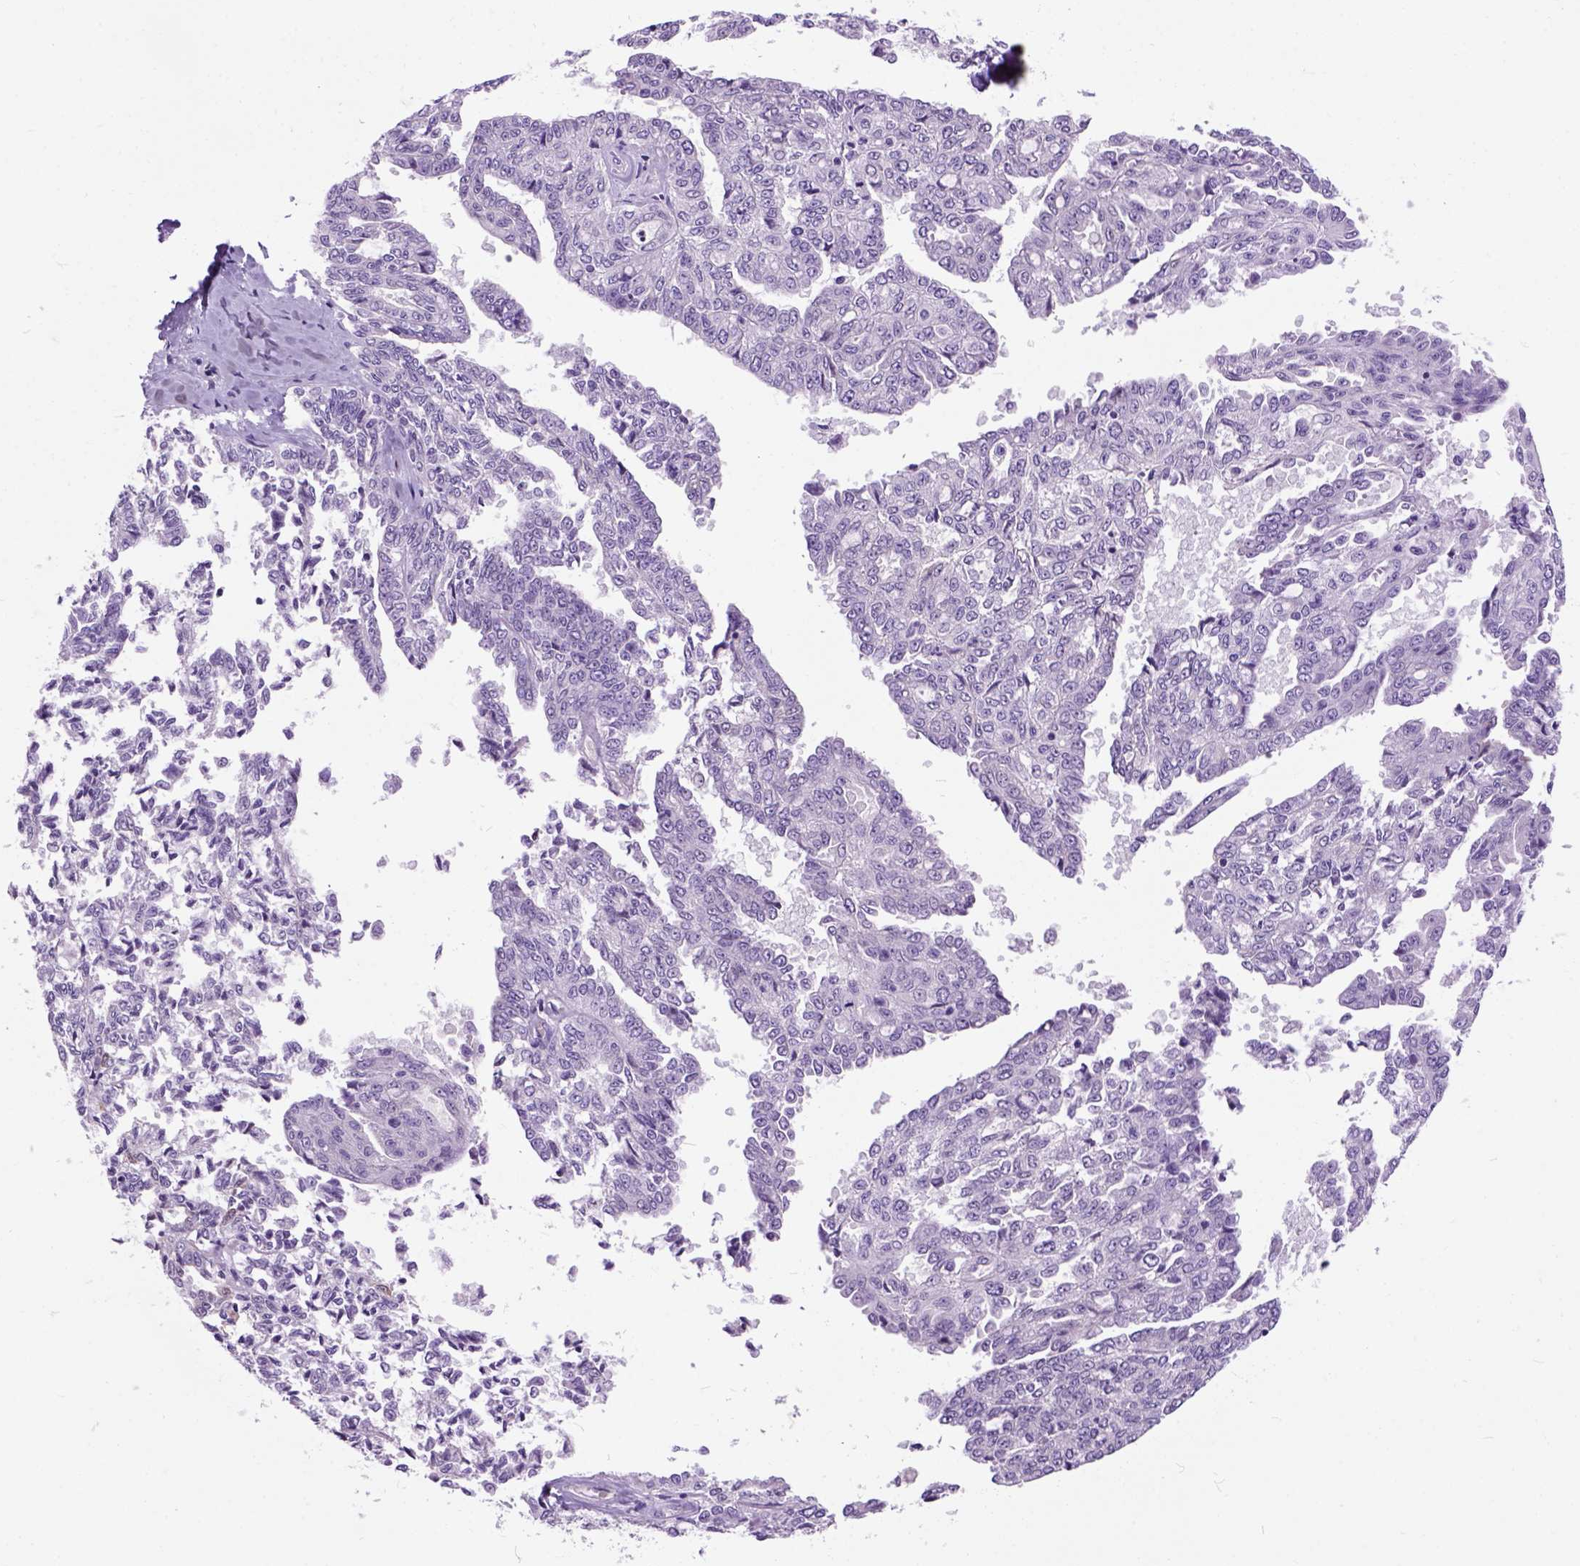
{"staining": {"intensity": "negative", "quantity": "none", "location": "none"}, "tissue": "ovarian cancer", "cell_type": "Tumor cells", "image_type": "cancer", "snomed": [{"axis": "morphology", "description": "Cystadenocarcinoma, serous, NOS"}, {"axis": "topography", "description": "Ovary"}], "caption": "The histopathology image demonstrates no staining of tumor cells in serous cystadenocarcinoma (ovarian).", "gene": "MAPT", "patient": {"sex": "female", "age": 71}}